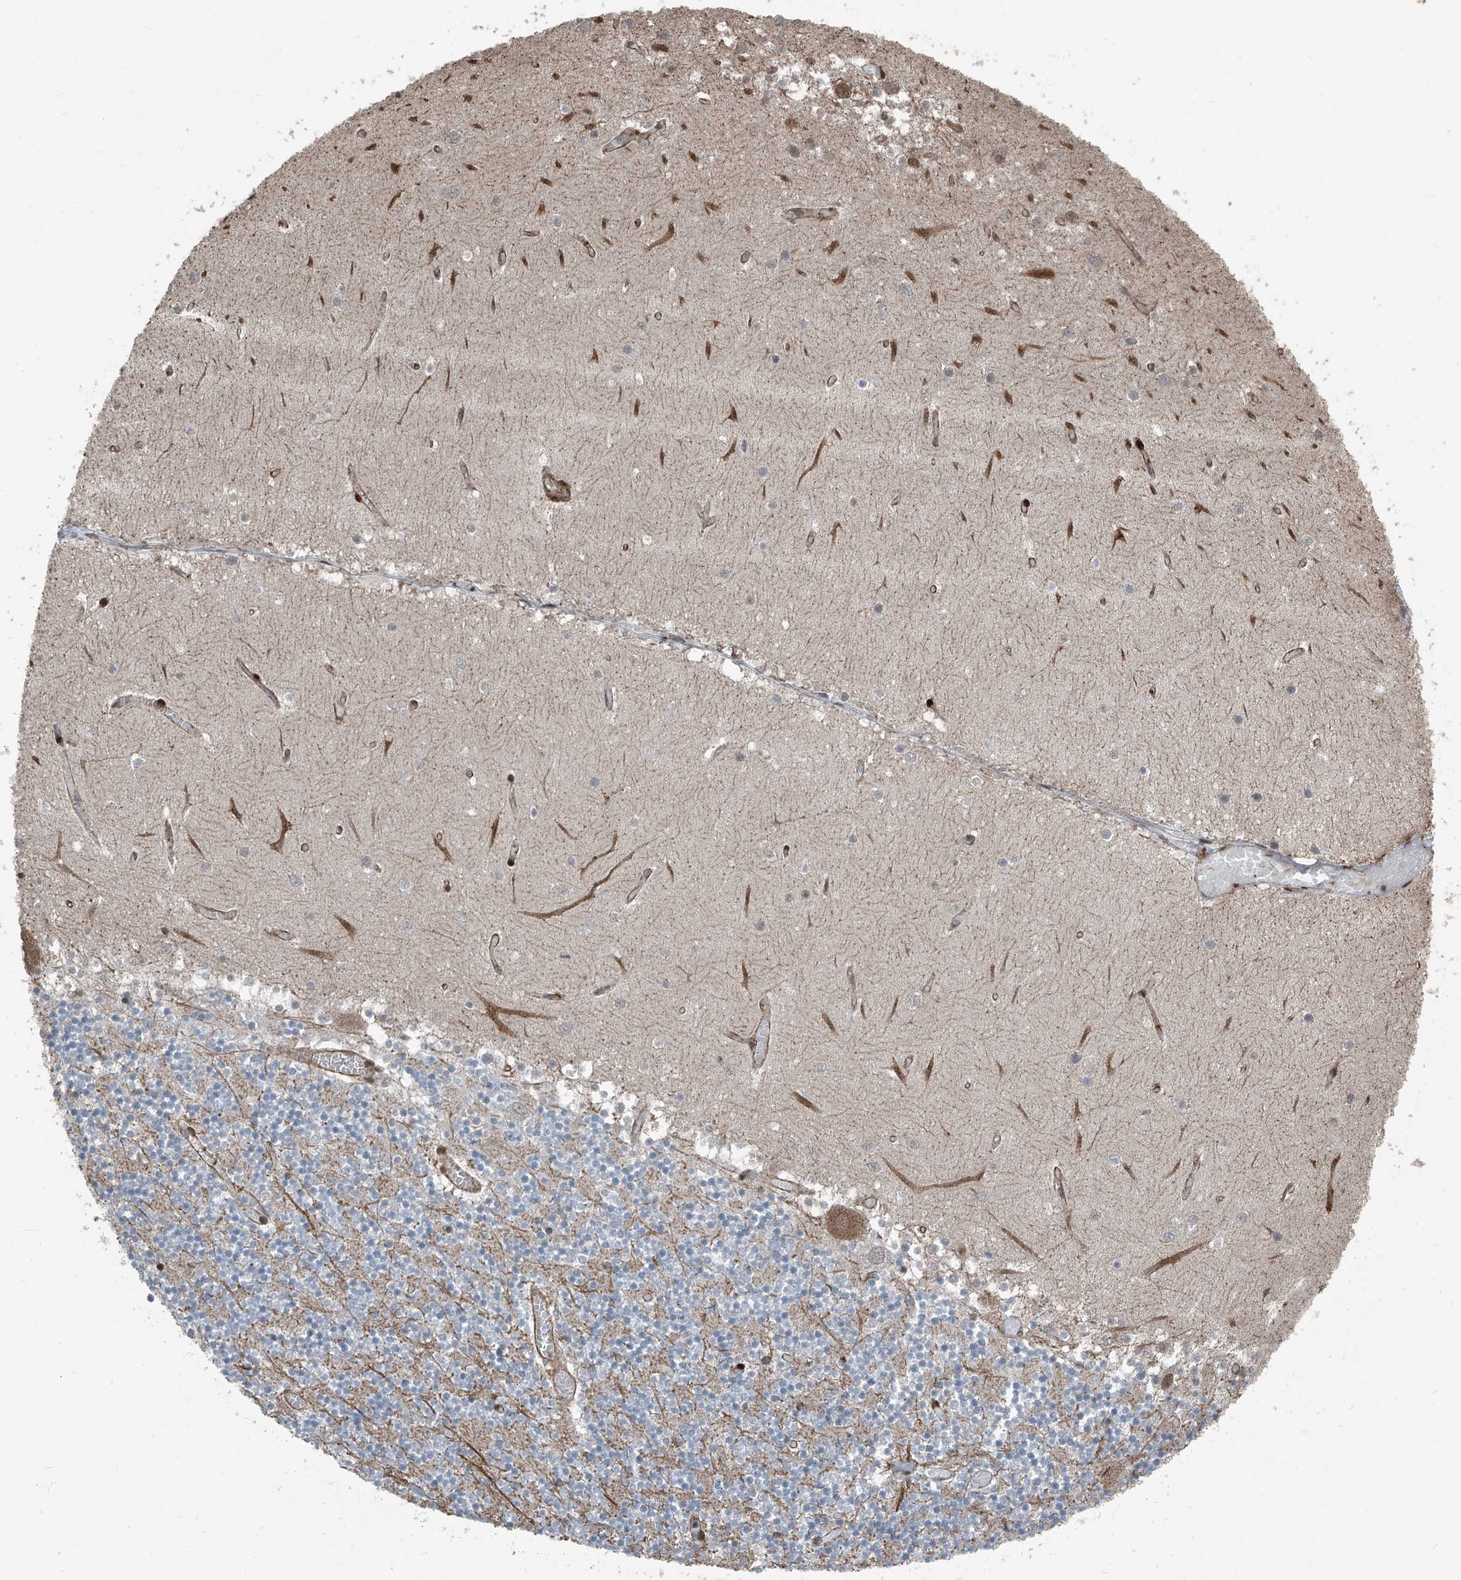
{"staining": {"intensity": "weak", "quantity": "25%-75%", "location": "cytoplasmic/membranous"}, "tissue": "cerebellum", "cell_type": "Cells in granular layer", "image_type": "normal", "snomed": [{"axis": "morphology", "description": "Normal tissue, NOS"}, {"axis": "topography", "description": "Cerebellum"}], "caption": "Immunohistochemistry (IHC) of normal cerebellum displays low levels of weak cytoplasmic/membranous expression in approximately 25%-75% of cells in granular layer. (Stains: DAB (3,3'-diaminobenzidine) in brown, nuclei in blue, Microscopy: brightfield microscopy at high magnification).", "gene": "ZNF570", "patient": {"sex": "female", "age": 28}}